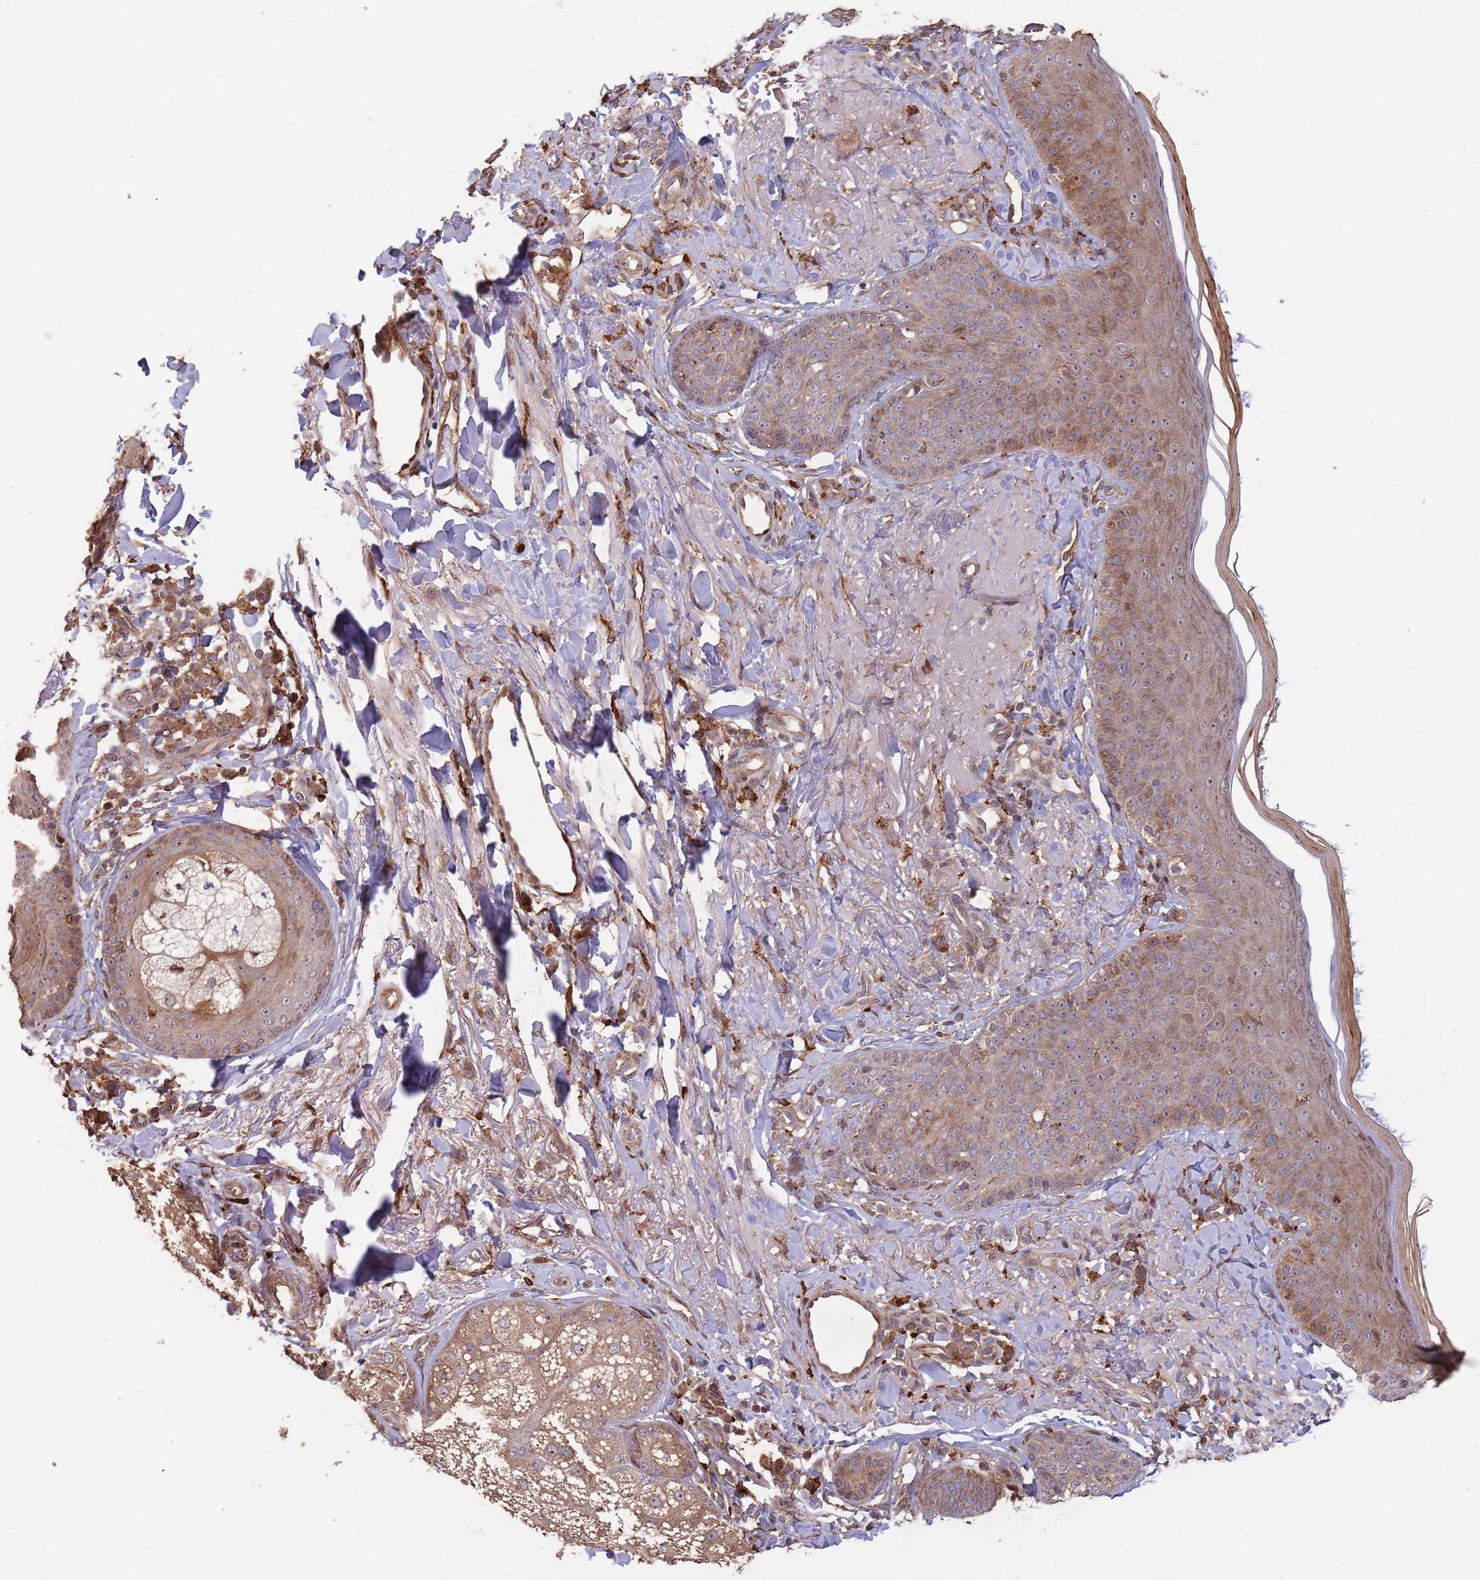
{"staining": {"intensity": "moderate", "quantity": ">75%", "location": "cytoplasmic/membranous"}, "tissue": "skin", "cell_type": "Fibroblasts", "image_type": "normal", "snomed": [{"axis": "morphology", "description": "Normal tissue, NOS"}, {"axis": "topography", "description": "Skin"}], "caption": "Normal skin was stained to show a protein in brown. There is medium levels of moderate cytoplasmic/membranous expression in about >75% of fibroblasts.", "gene": "ZNF428", "patient": {"sex": "male", "age": 57}}